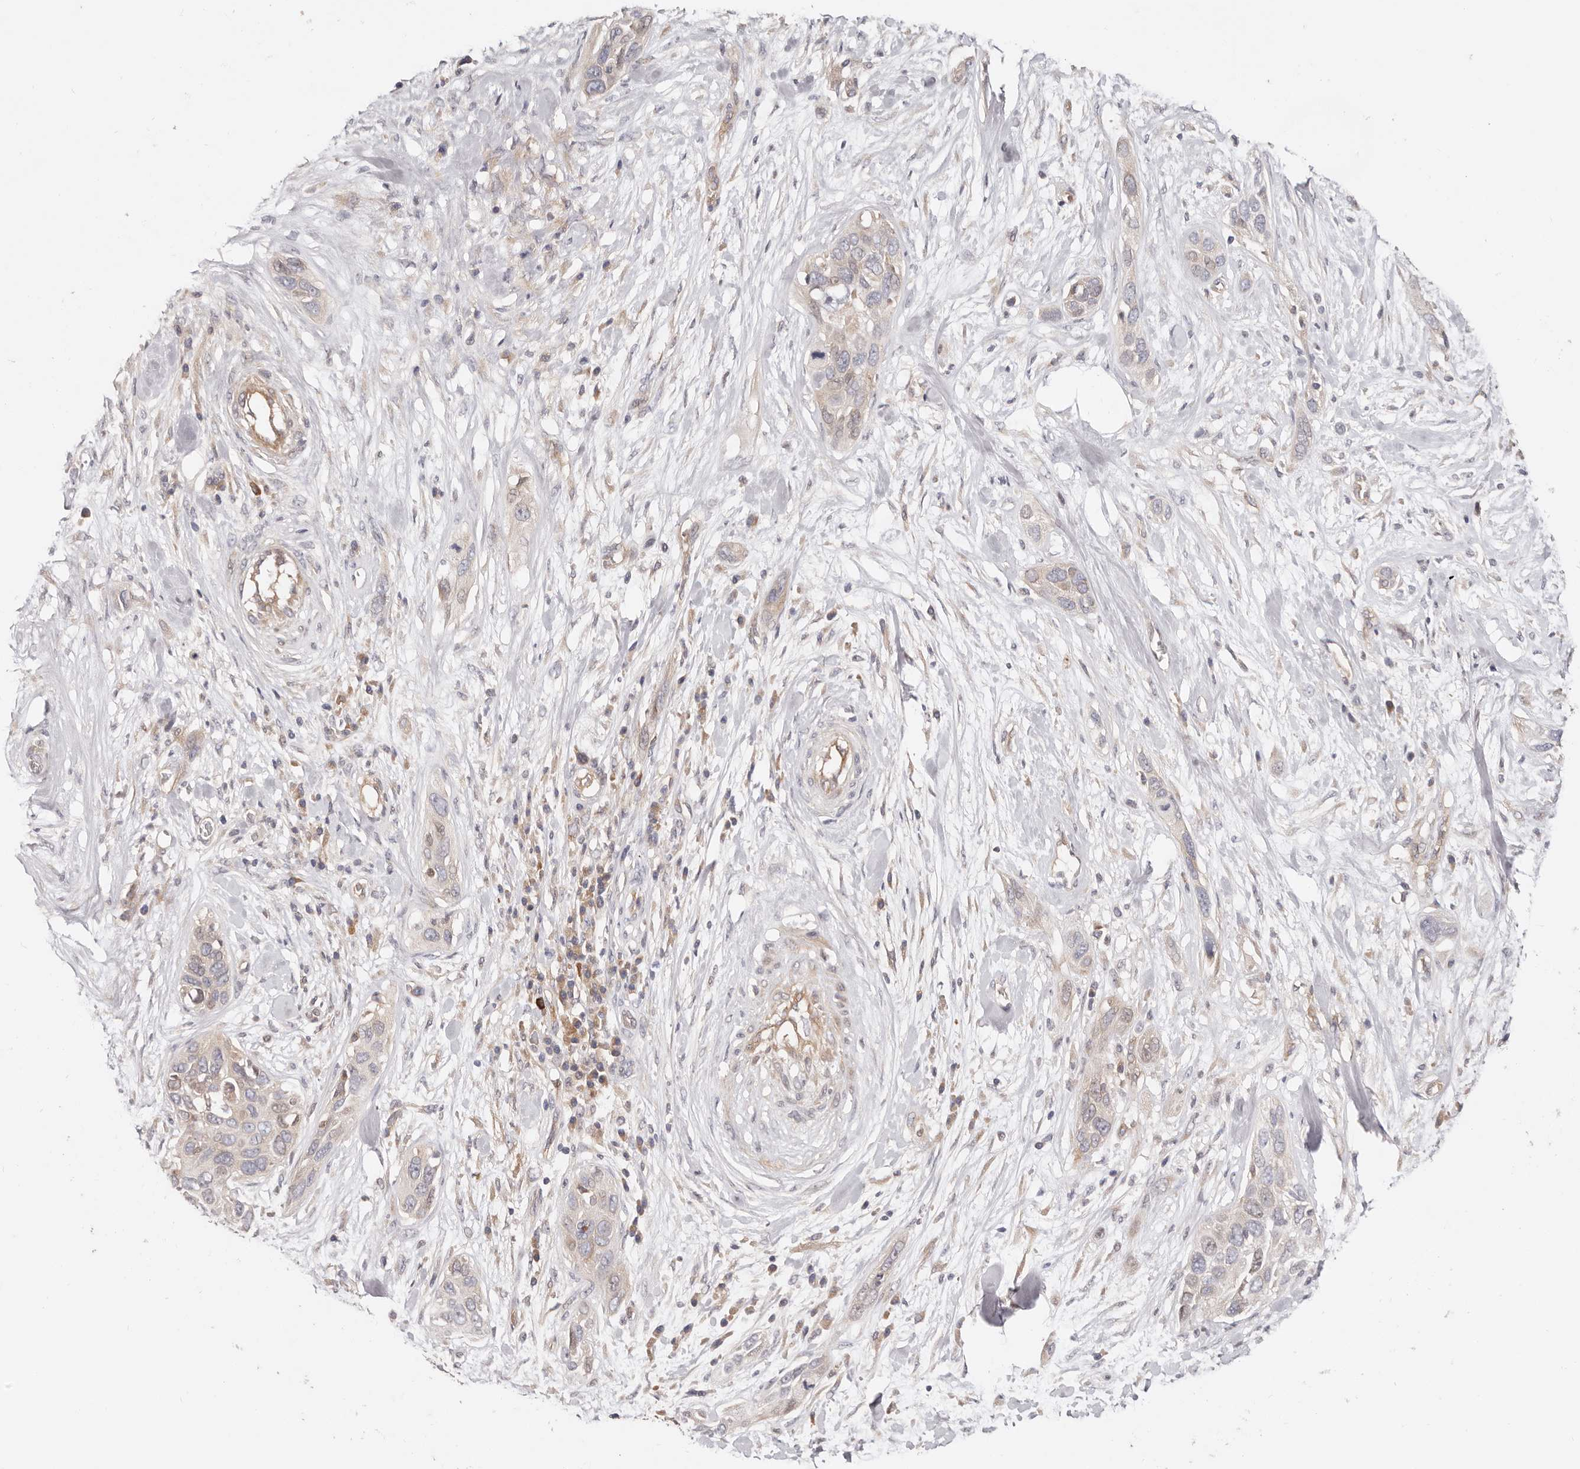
{"staining": {"intensity": "negative", "quantity": "none", "location": "none"}, "tissue": "pancreatic cancer", "cell_type": "Tumor cells", "image_type": "cancer", "snomed": [{"axis": "morphology", "description": "Adenocarcinoma, NOS"}, {"axis": "topography", "description": "Pancreas"}], "caption": "Adenocarcinoma (pancreatic) stained for a protein using immunohistochemistry (IHC) demonstrates no positivity tumor cells.", "gene": "MACF1", "patient": {"sex": "female", "age": 60}}